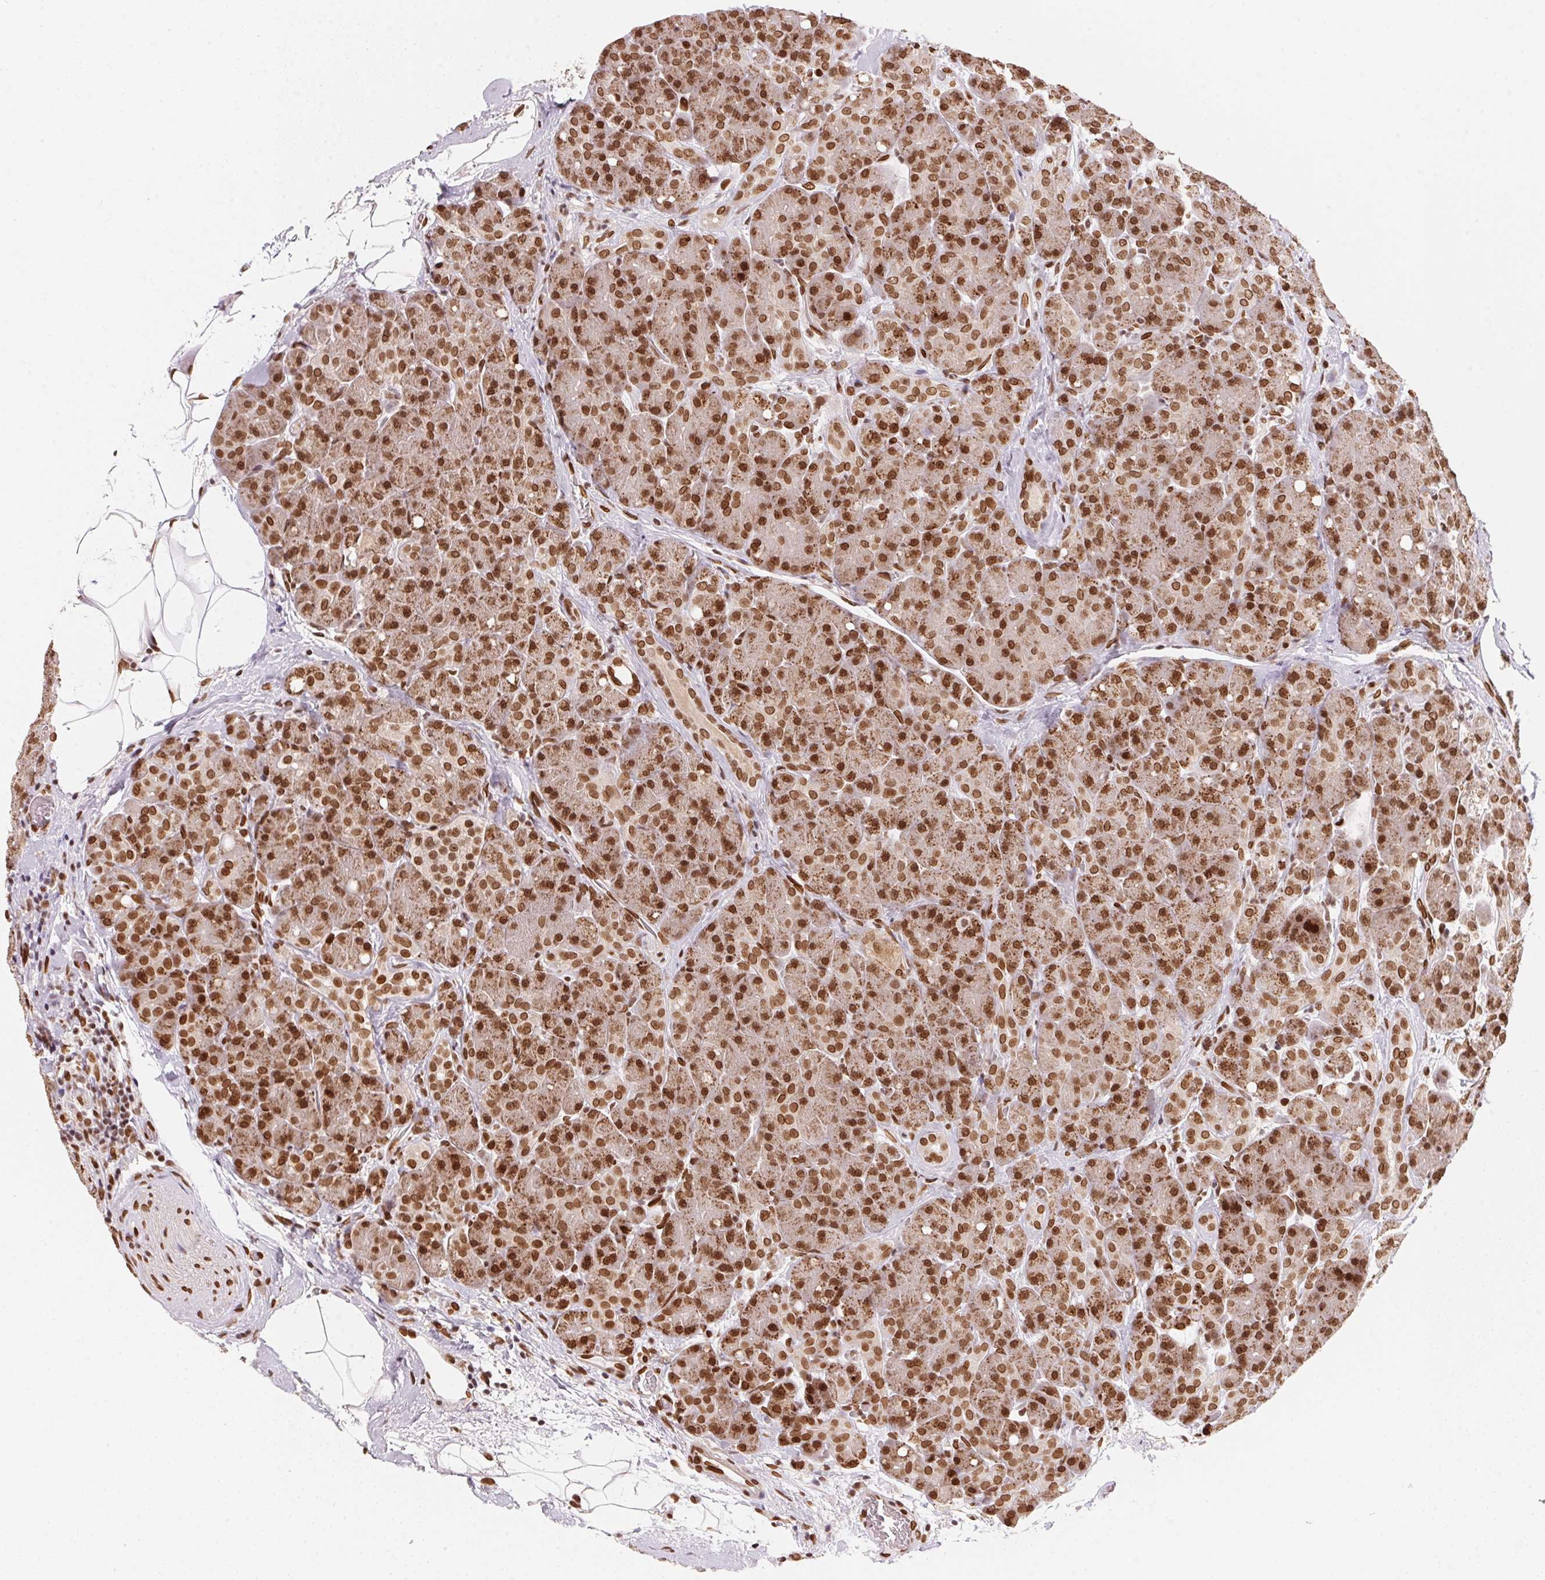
{"staining": {"intensity": "strong", "quantity": ">75%", "location": "nuclear"}, "tissue": "pancreas", "cell_type": "Exocrine glandular cells", "image_type": "normal", "snomed": [{"axis": "morphology", "description": "Normal tissue, NOS"}, {"axis": "topography", "description": "Pancreas"}], "caption": "Immunohistochemistry image of benign pancreas: pancreas stained using immunohistochemistry (IHC) shows high levels of strong protein expression localized specifically in the nuclear of exocrine glandular cells, appearing as a nuclear brown color.", "gene": "SAP30BP", "patient": {"sex": "male", "age": 55}}